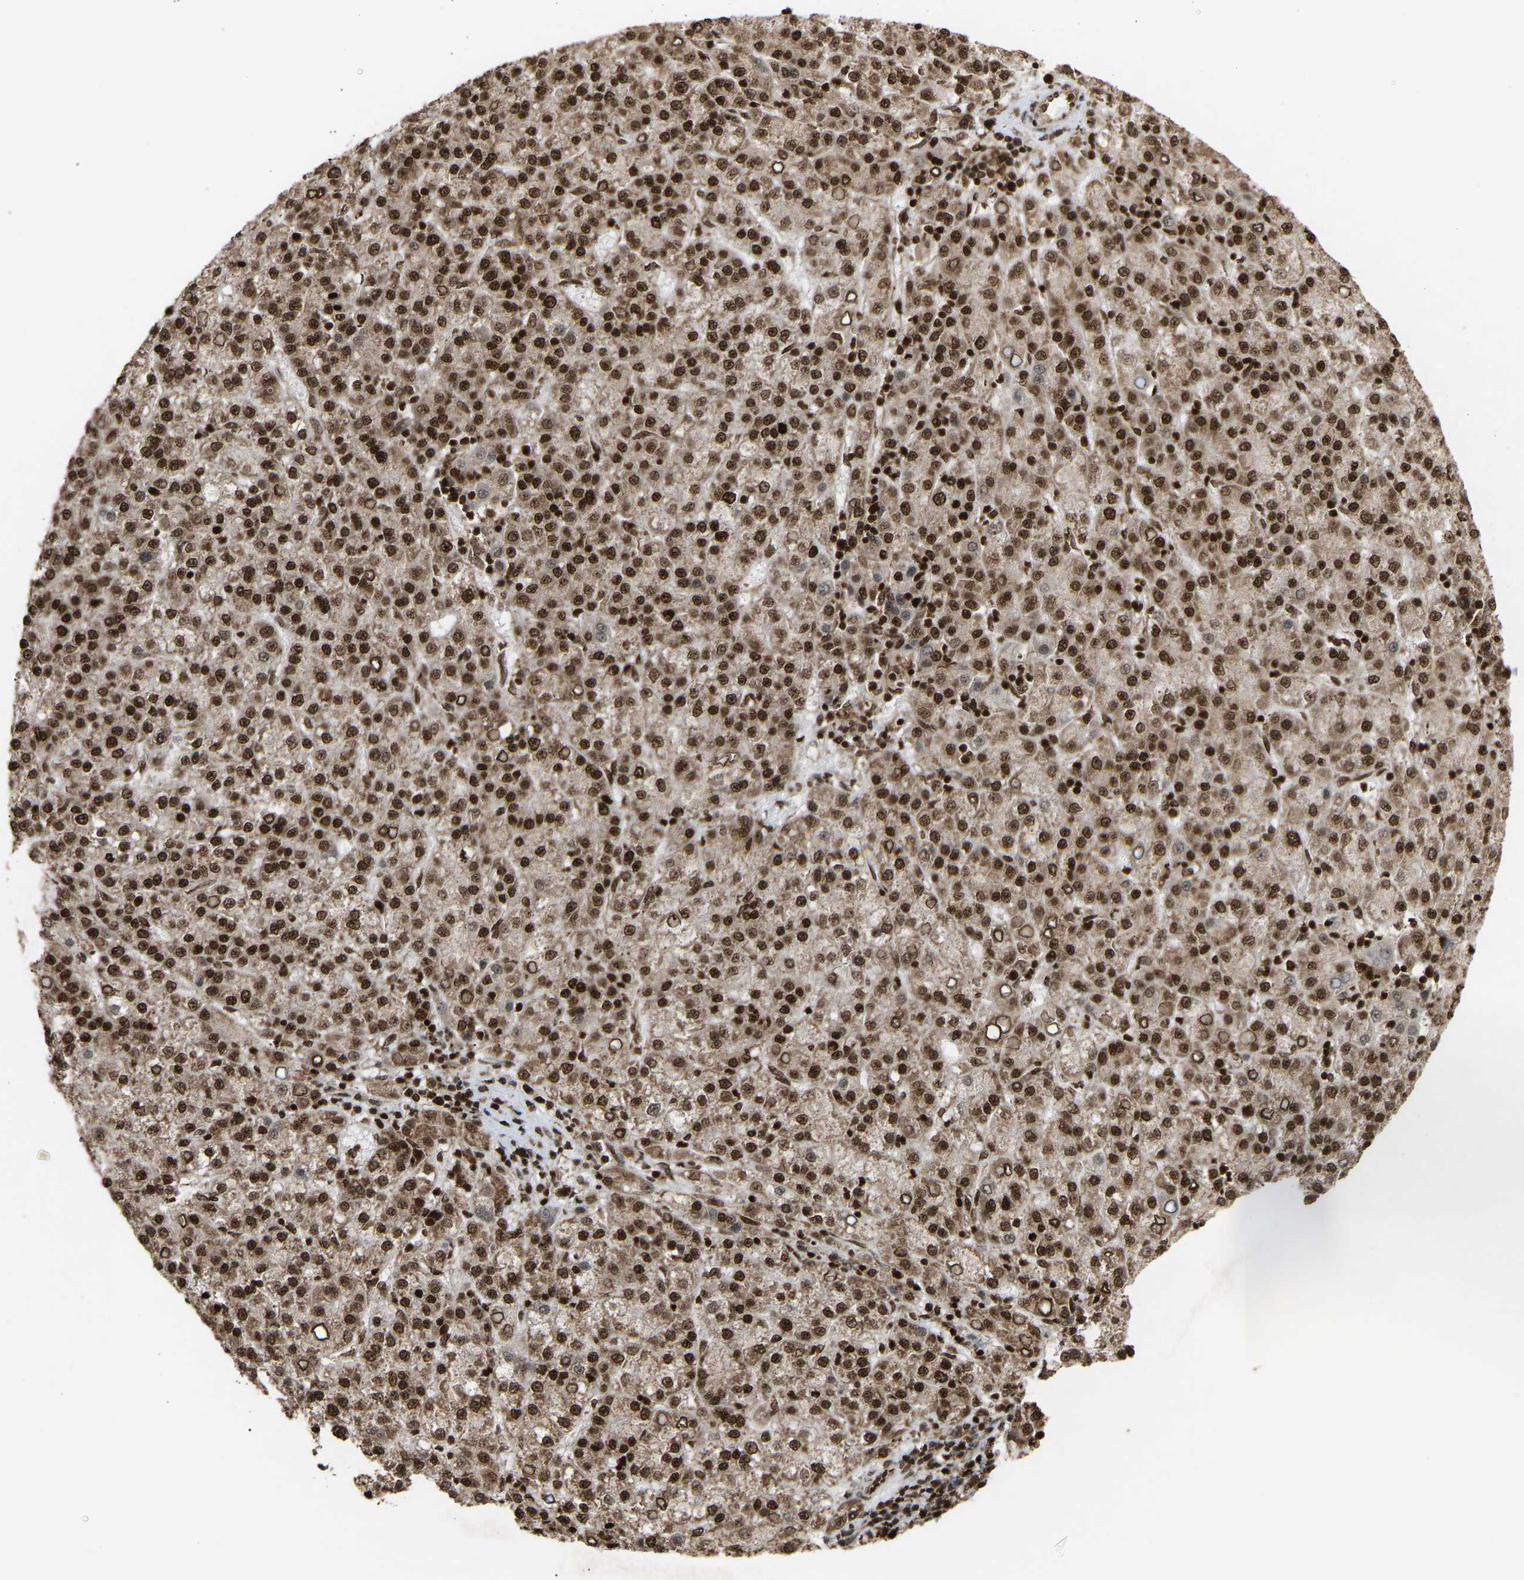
{"staining": {"intensity": "strong", "quantity": ">75%", "location": "cytoplasmic/membranous,nuclear"}, "tissue": "liver cancer", "cell_type": "Tumor cells", "image_type": "cancer", "snomed": [{"axis": "morphology", "description": "Carcinoma, Hepatocellular, NOS"}, {"axis": "topography", "description": "Liver"}], "caption": "An image of hepatocellular carcinoma (liver) stained for a protein reveals strong cytoplasmic/membranous and nuclear brown staining in tumor cells. The staining was performed using DAB (3,3'-diaminobenzidine), with brown indicating positive protein expression. Nuclei are stained blue with hematoxylin.", "gene": "ALYREF", "patient": {"sex": "female", "age": 58}}